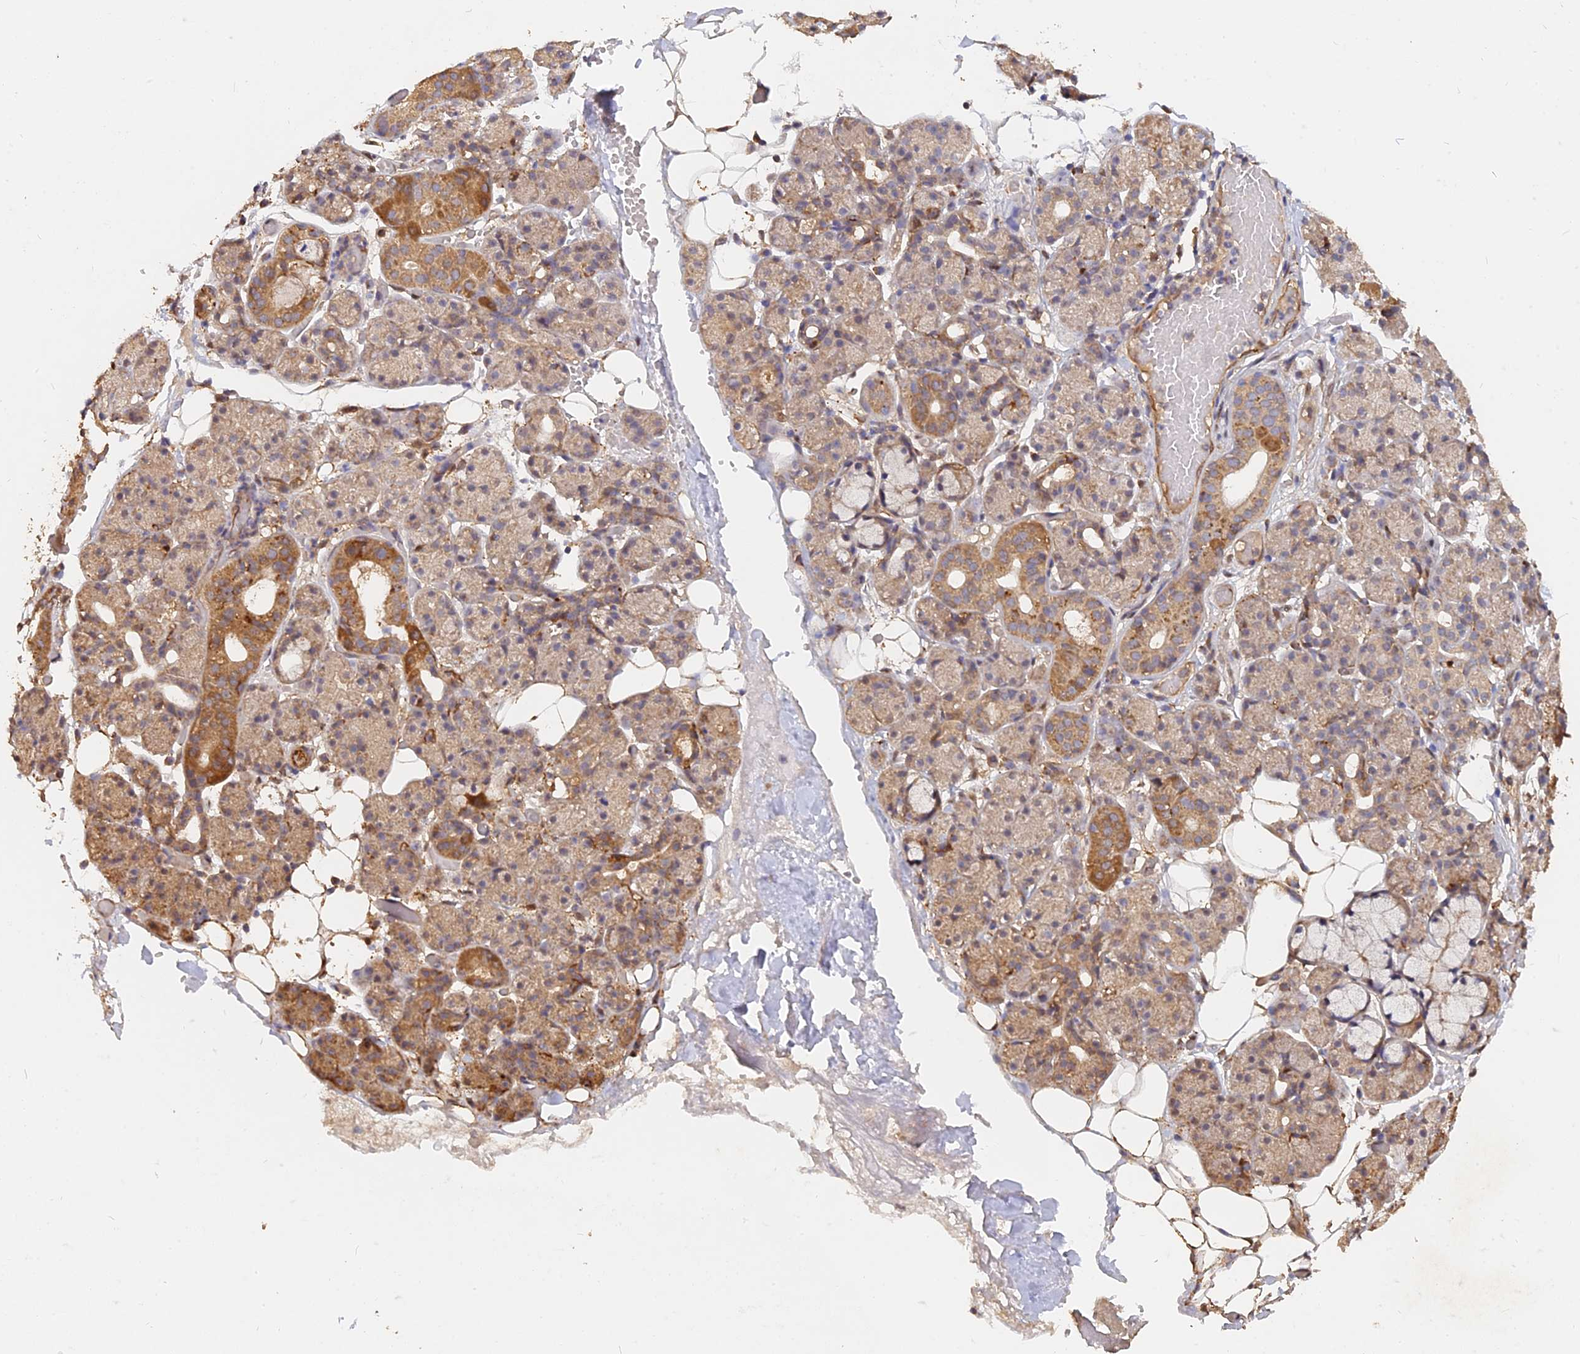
{"staining": {"intensity": "moderate", "quantity": "25%-75%", "location": "cytoplasmic/membranous"}, "tissue": "salivary gland", "cell_type": "Glandular cells", "image_type": "normal", "snomed": [{"axis": "morphology", "description": "Normal tissue, NOS"}, {"axis": "topography", "description": "Salivary gland"}], "caption": "Moderate cytoplasmic/membranous expression for a protein is present in about 25%-75% of glandular cells of benign salivary gland using immunohistochemistry (IHC).", "gene": "SAC3D1", "patient": {"sex": "male", "age": 63}}